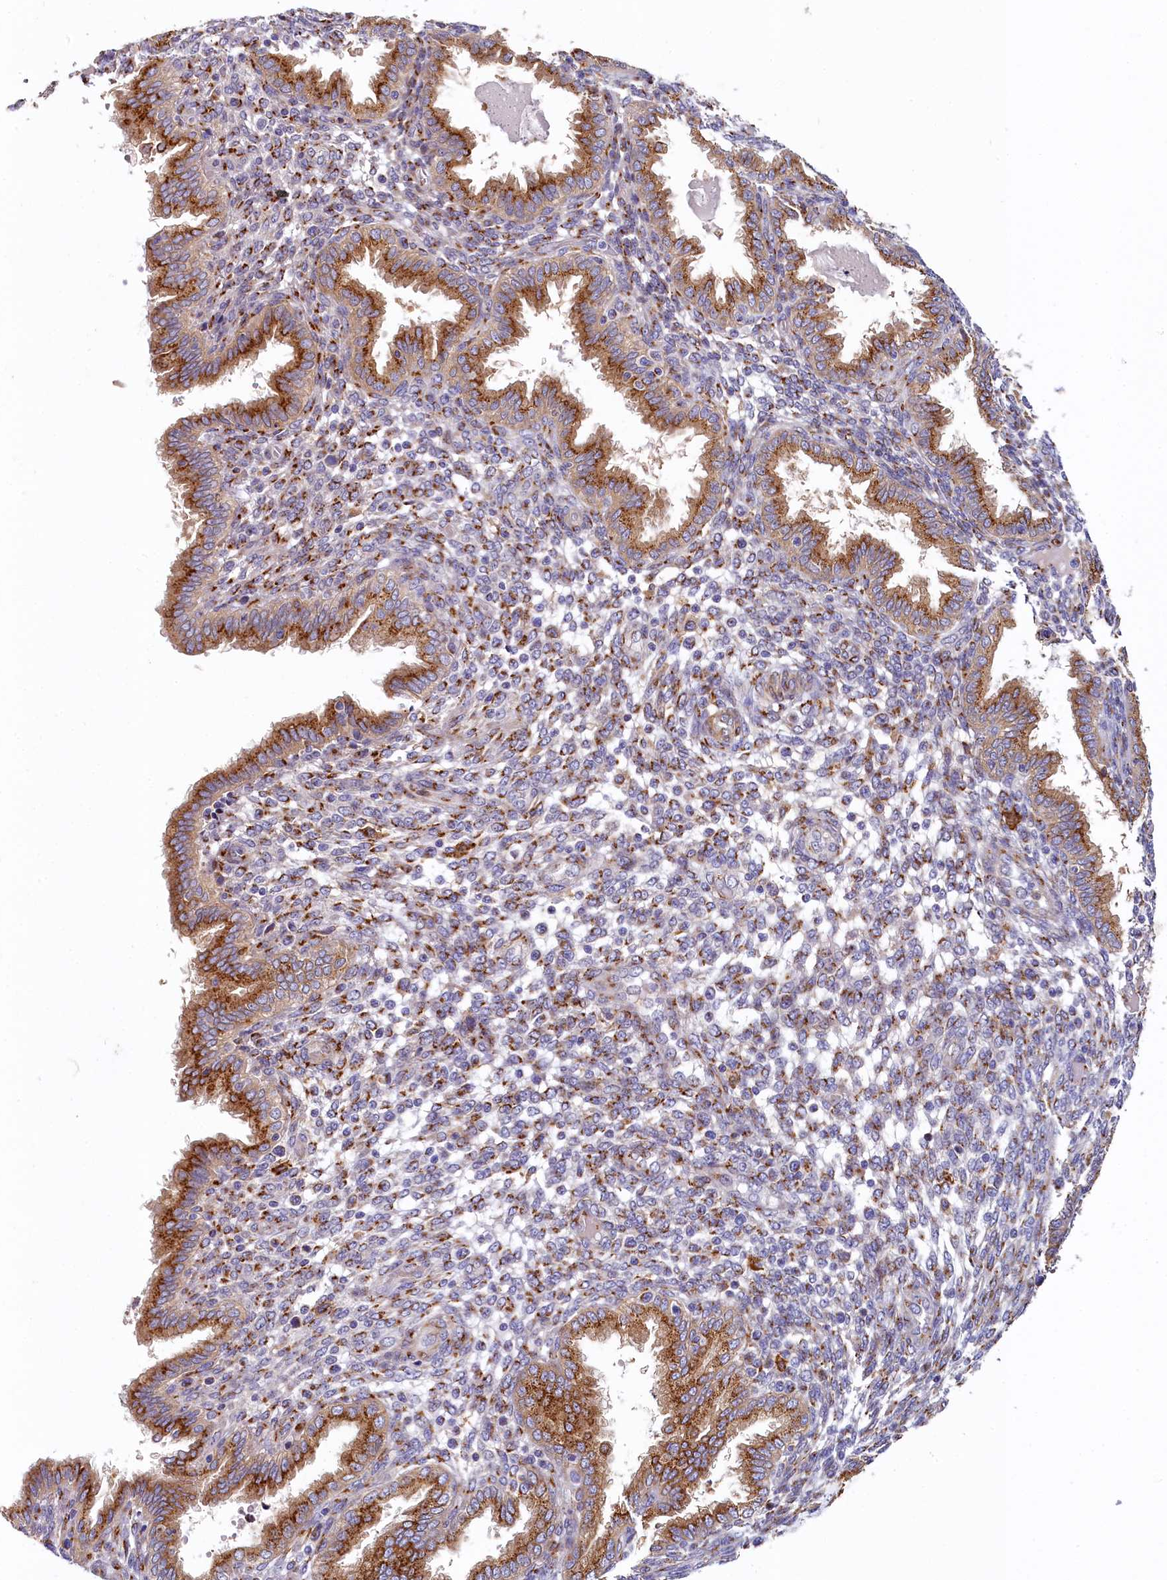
{"staining": {"intensity": "moderate", "quantity": "25%-75%", "location": "cytoplasmic/membranous"}, "tissue": "endometrium", "cell_type": "Cells in endometrial stroma", "image_type": "normal", "snomed": [{"axis": "morphology", "description": "Normal tissue, NOS"}, {"axis": "topography", "description": "Endometrium"}], "caption": "This photomicrograph exhibits immunohistochemistry staining of unremarkable endometrium, with medium moderate cytoplasmic/membranous positivity in approximately 25%-75% of cells in endometrial stroma.", "gene": "BET1L", "patient": {"sex": "female", "age": 33}}